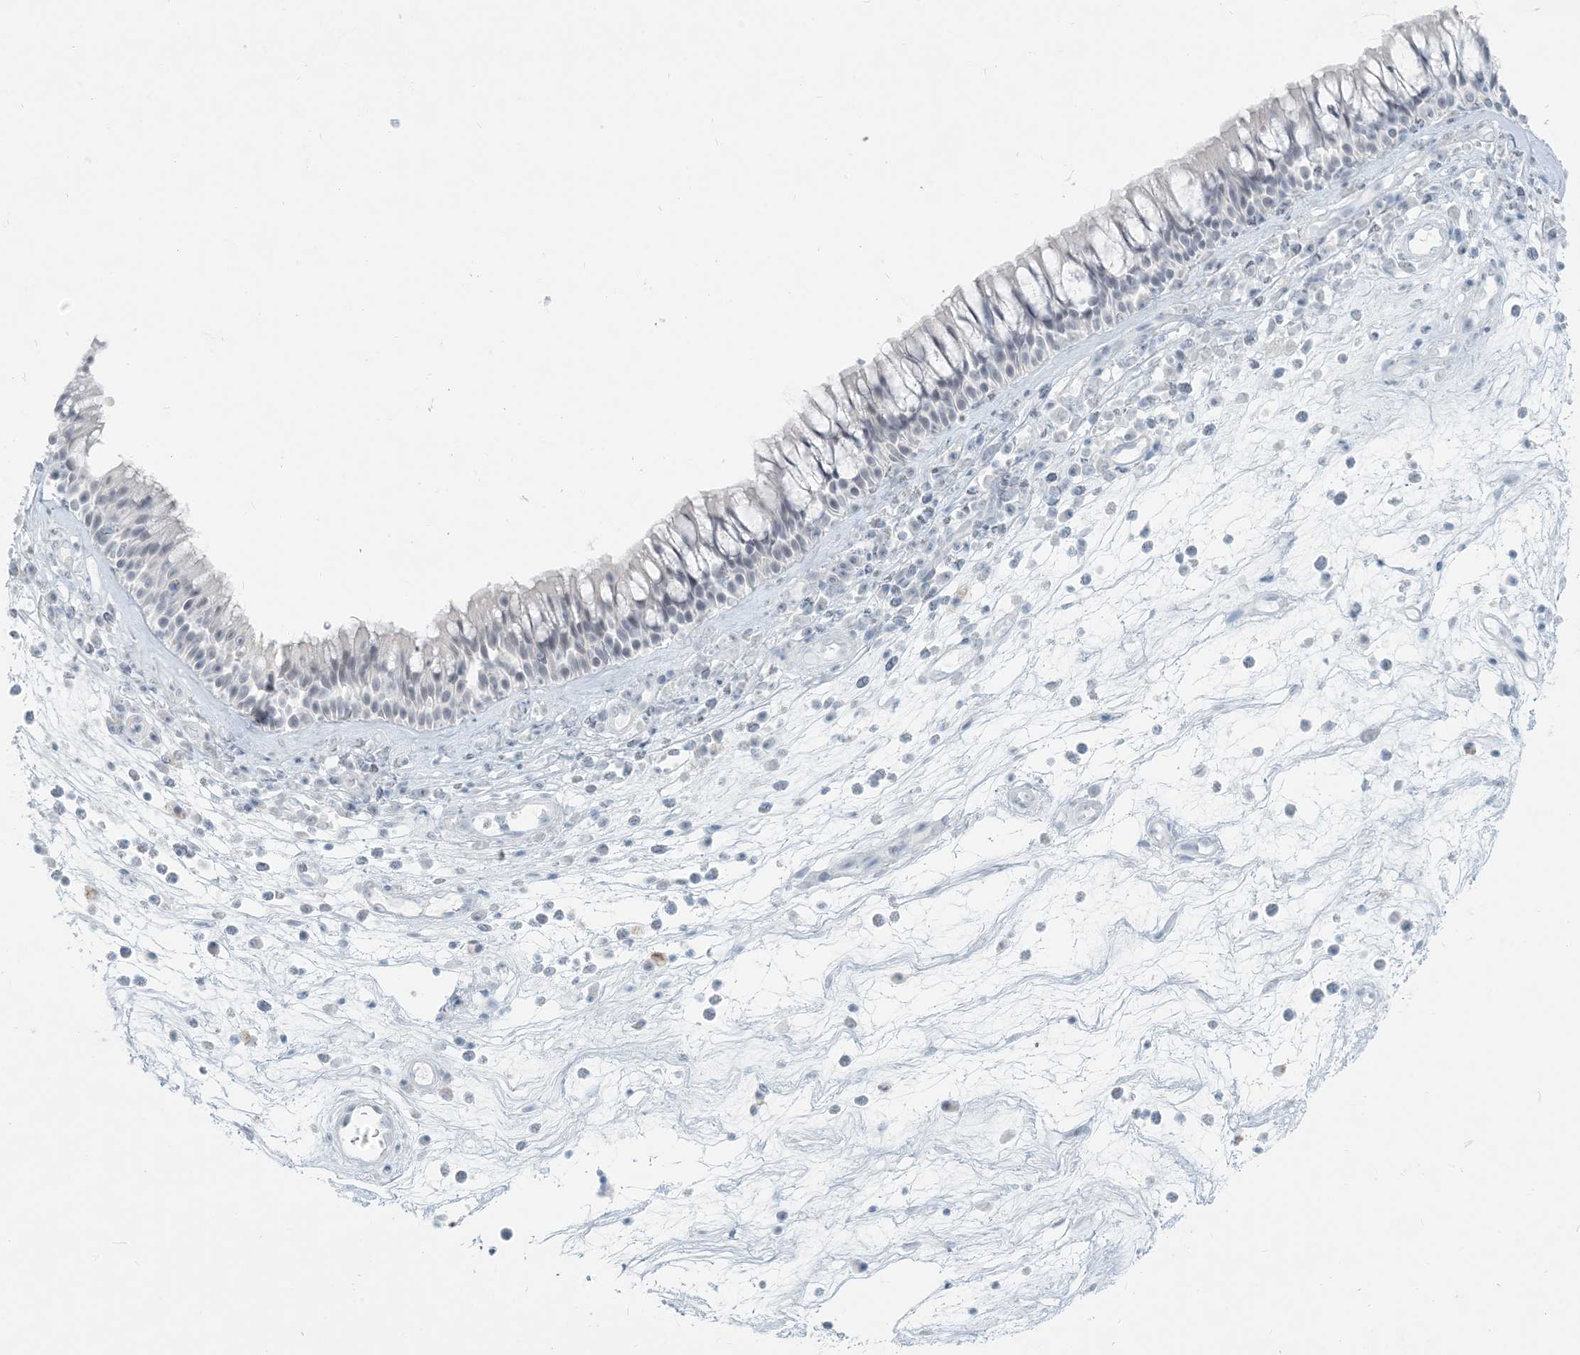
{"staining": {"intensity": "negative", "quantity": "none", "location": "none"}, "tissue": "nasopharynx", "cell_type": "Respiratory epithelial cells", "image_type": "normal", "snomed": [{"axis": "morphology", "description": "Normal tissue, NOS"}, {"axis": "morphology", "description": "Inflammation, NOS"}, {"axis": "morphology", "description": "Malignant melanoma, Metastatic site"}, {"axis": "topography", "description": "Nasopharynx"}], "caption": "A micrograph of nasopharynx stained for a protein exhibits no brown staining in respiratory epithelial cells. The staining is performed using DAB (3,3'-diaminobenzidine) brown chromogen with nuclei counter-stained in using hematoxylin.", "gene": "SCML1", "patient": {"sex": "male", "age": 70}}